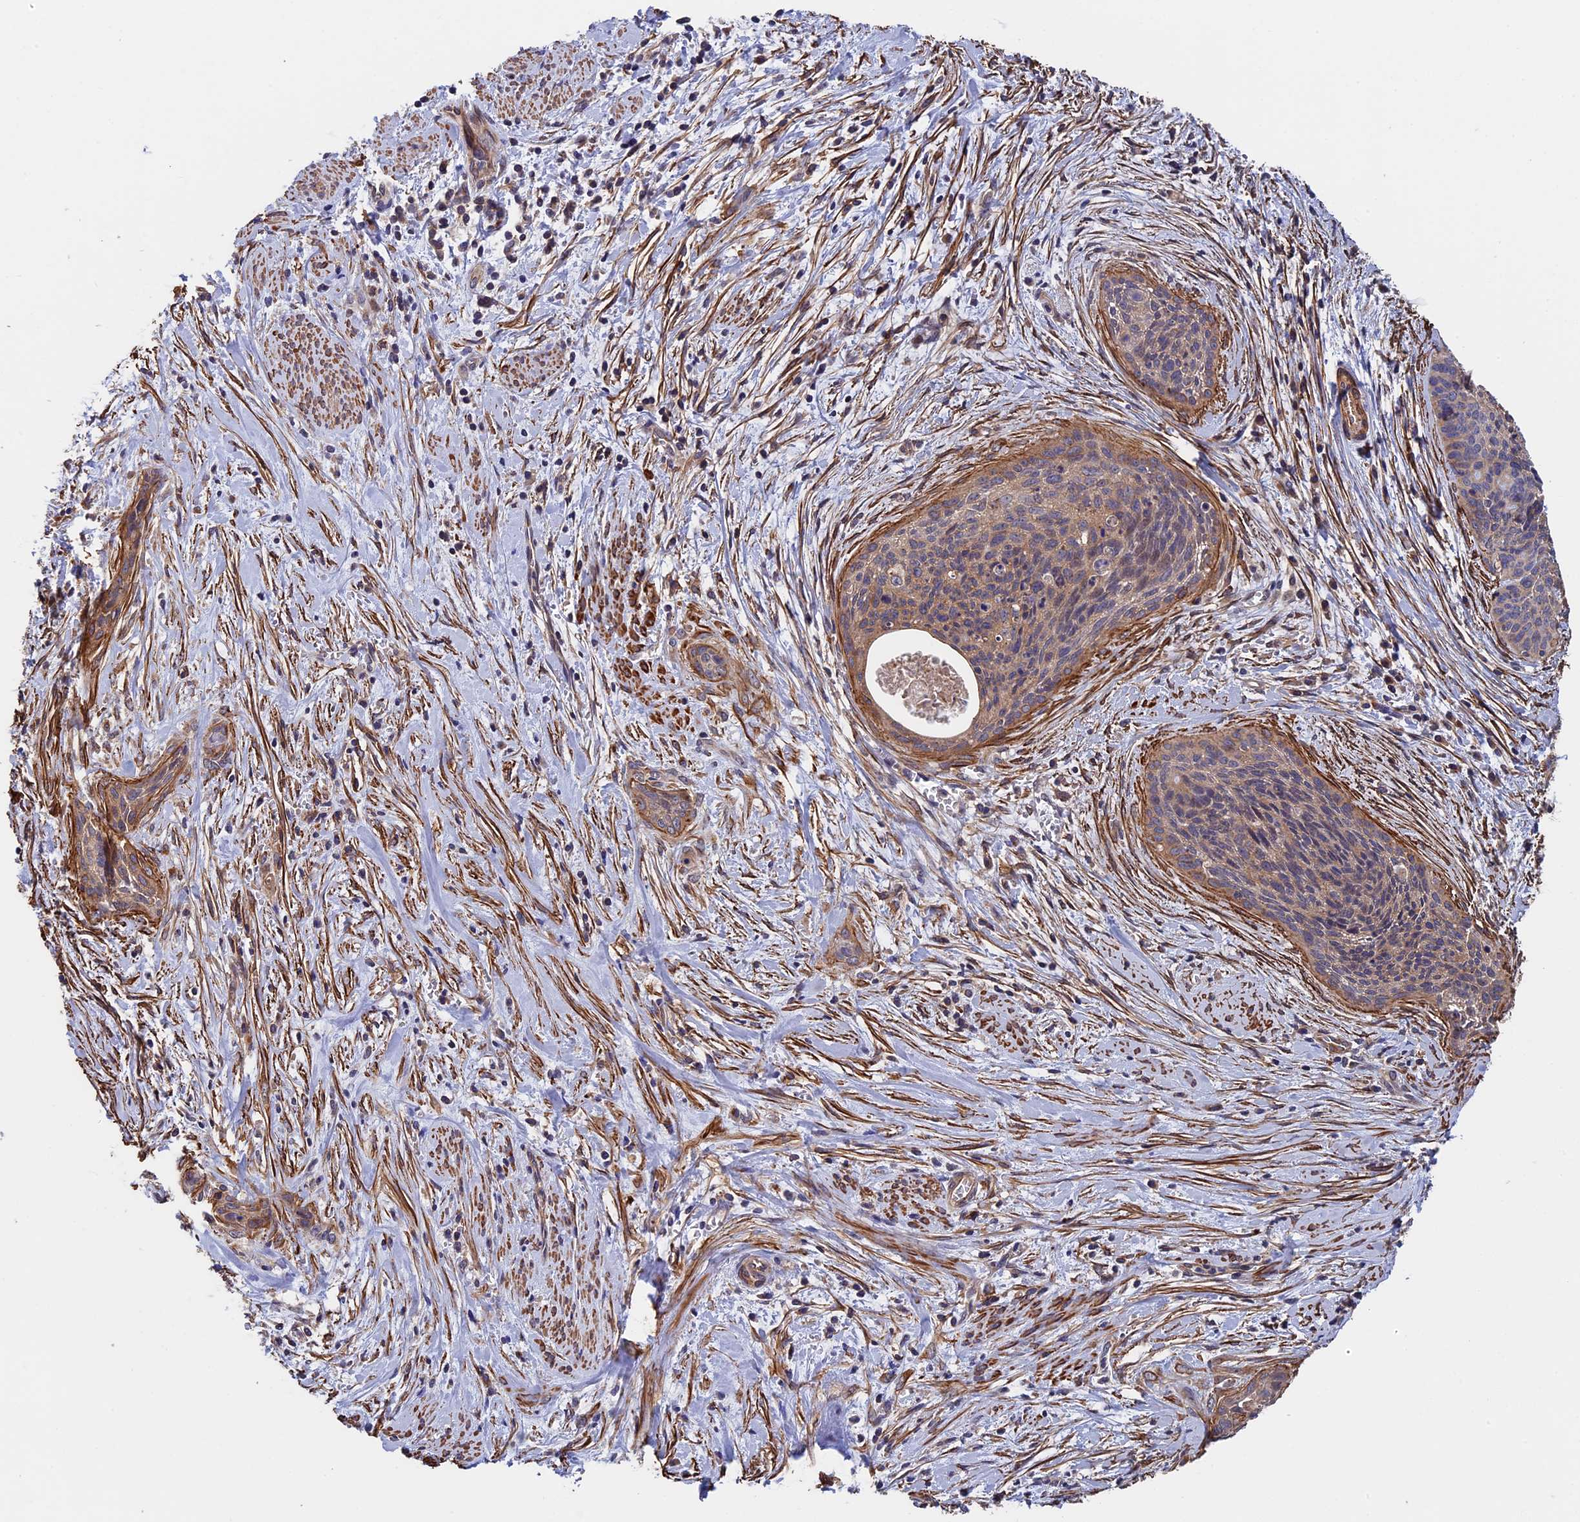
{"staining": {"intensity": "weak", "quantity": "25%-75%", "location": "cytoplasmic/membranous"}, "tissue": "cervical cancer", "cell_type": "Tumor cells", "image_type": "cancer", "snomed": [{"axis": "morphology", "description": "Squamous cell carcinoma, NOS"}, {"axis": "topography", "description": "Cervix"}], "caption": "A brown stain highlights weak cytoplasmic/membranous expression of a protein in human cervical squamous cell carcinoma tumor cells.", "gene": "SLC9A5", "patient": {"sex": "female", "age": 55}}